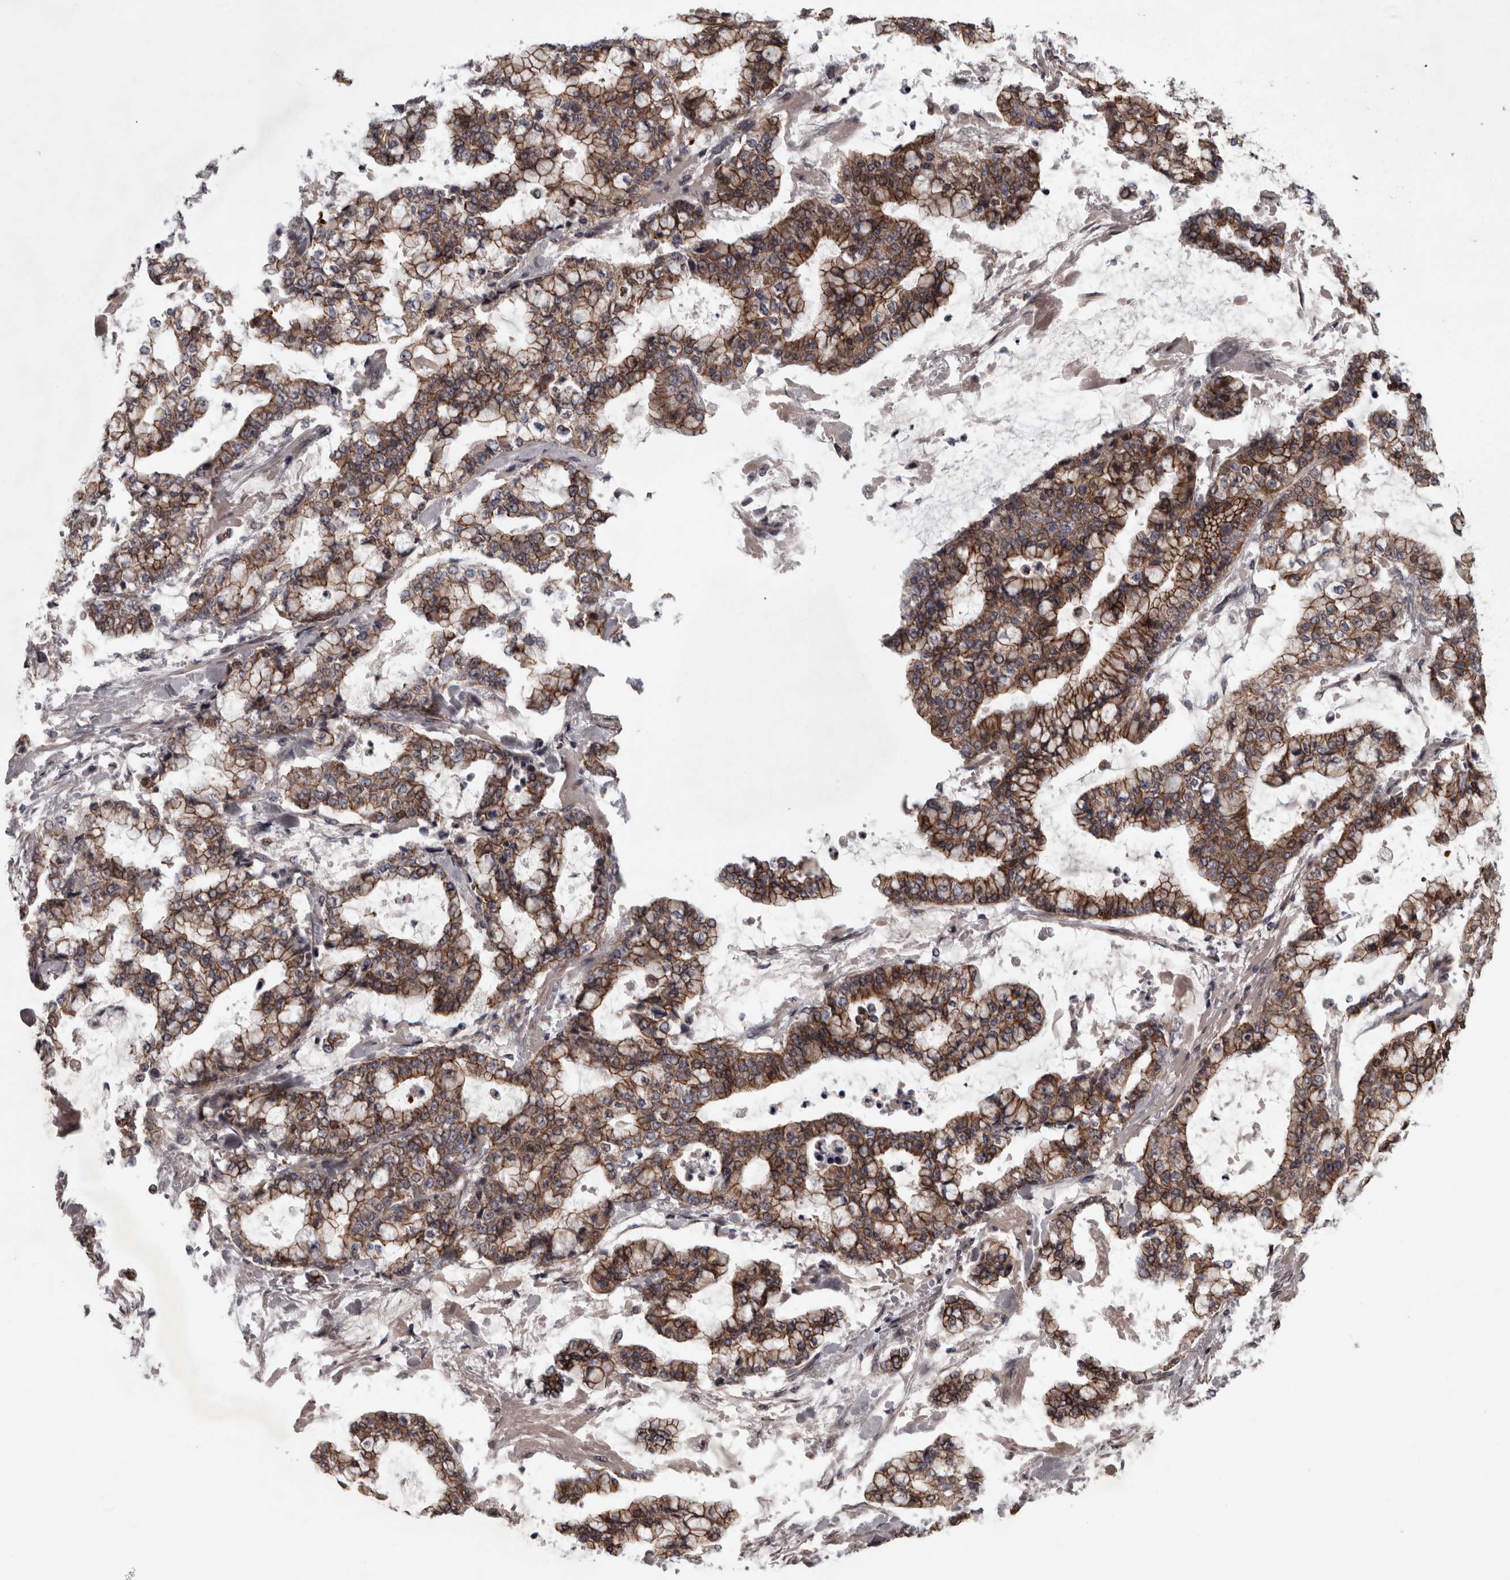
{"staining": {"intensity": "moderate", "quantity": ">75%", "location": "cytoplasmic/membranous"}, "tissue": "stomach cancer", "cell_type": "Tumor cells", "image_type": "cancer", "snomed": [{"axis": "morphology", "description": "Normal tissue, NOS"}, {"axis": "morphology", "description": "Adenocarcinoma, NOS"}, {"axis": "topography", "description": "Stomach, upper"}, {"axis": "topography", "description": "Stomach"}], "caption": "A high-resolution micrograph shows immunohistochemistry staining of stomach cancer (adenocarcinoma), which displays moderate cytoplasmic/membranous expression in about >75% of tumor cells. (Stains: DAB (3,3'-diaminobenzidine) in brown, nuclei in blue, Microscopy: brightfield microscopy at high magnification).", "gene": "PCDH17", "patient": {"sex": "male", "age": 76}}